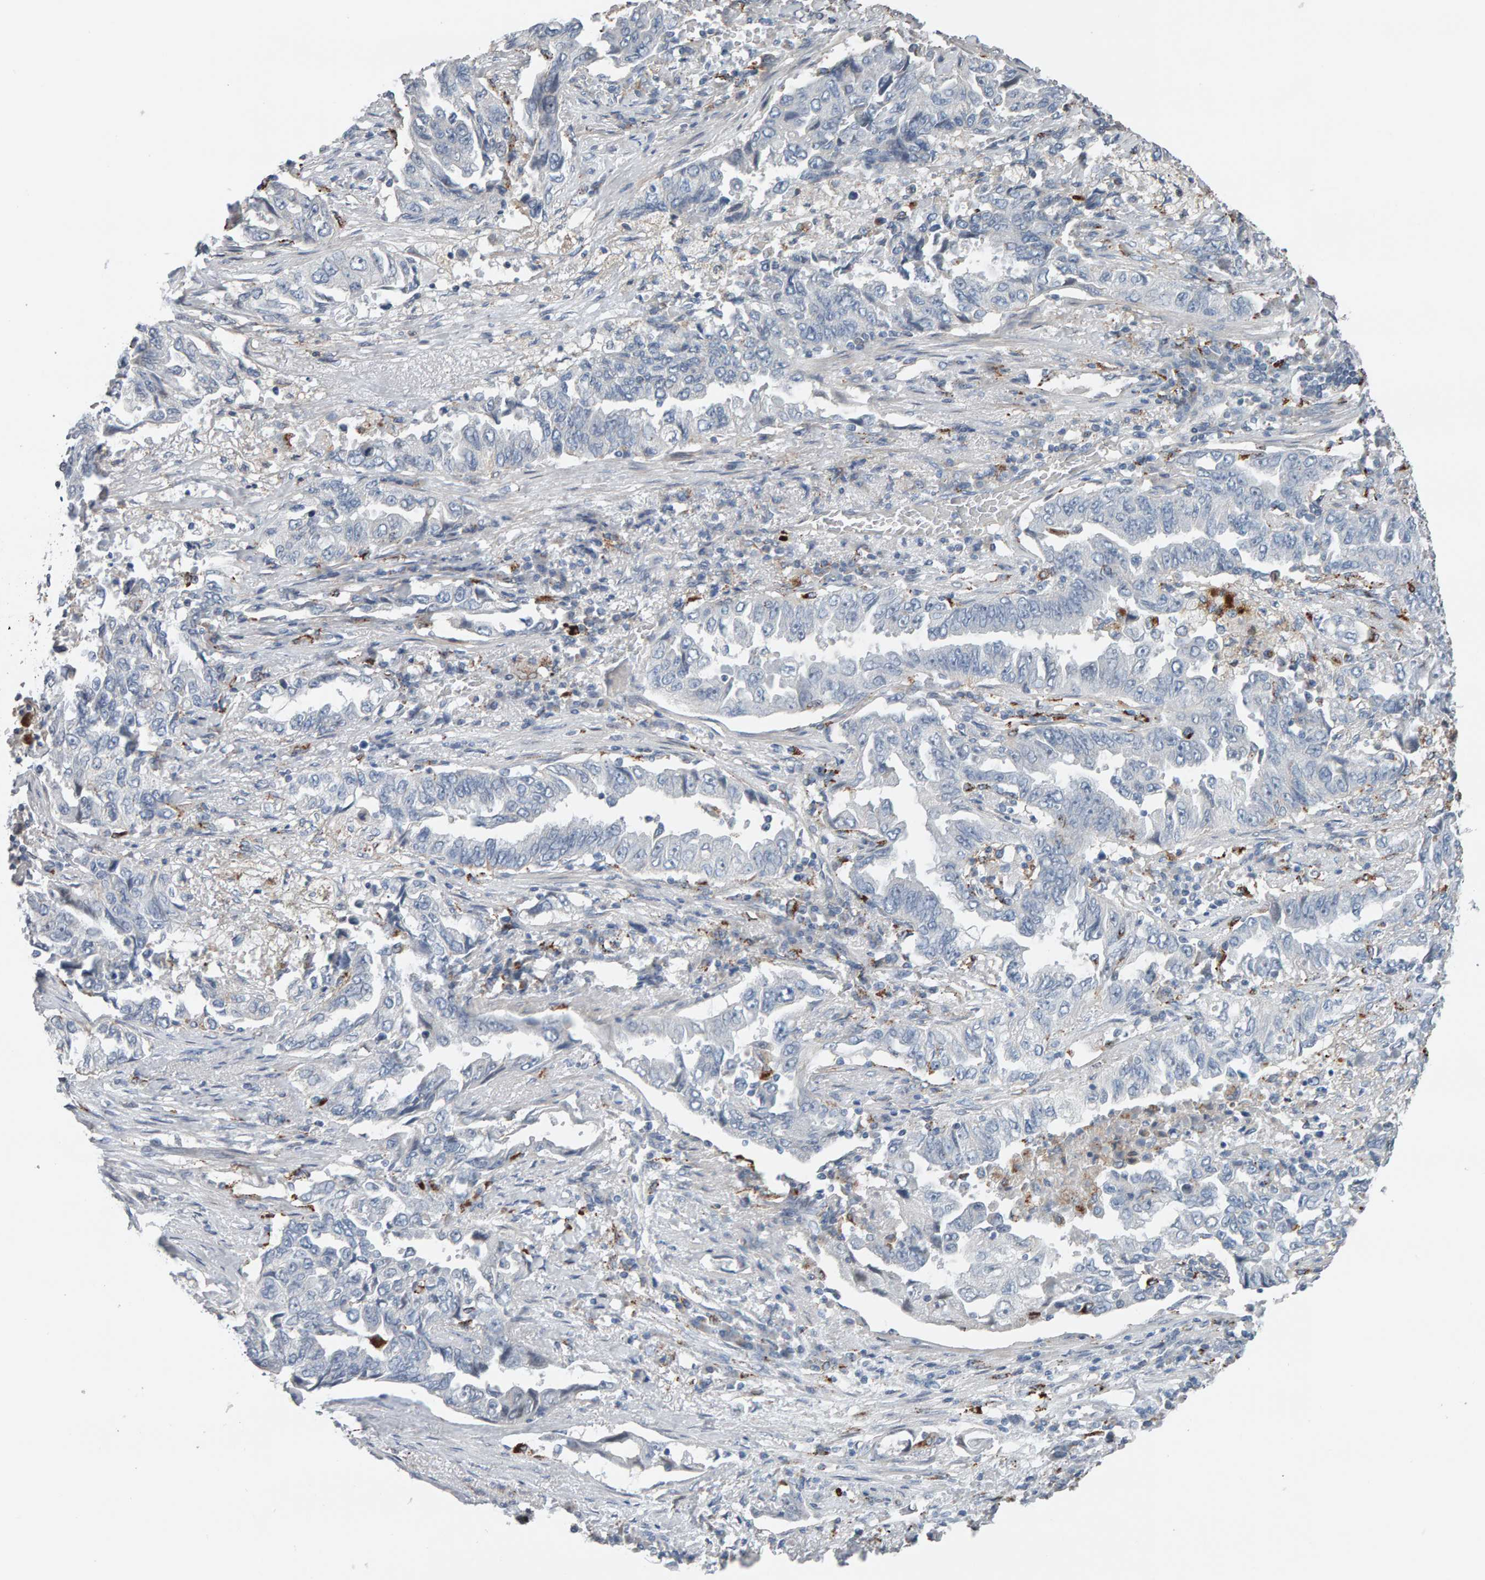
{"staining": {"intensity": "negative", "quantity": "none", "location": "none"}, "tissue": "lung cancer", "cell_type": "Tumor cells", "image_type": "cancer", "snomed": [{"axis": "morphology", "description": "Adenocarcinoma, NOS"}, {"axis": "topography", "description": "Lung"}], "caption": "Immunohistochemical staining of human lung cancer (adenocarcinoma) shows no significant positivity in tumor cells. (DAB immunohistochemistry (IHC) with hematoxylin counter stain).", "gene": "IPPK", "patient": {"sex": "female", "age": 51}}